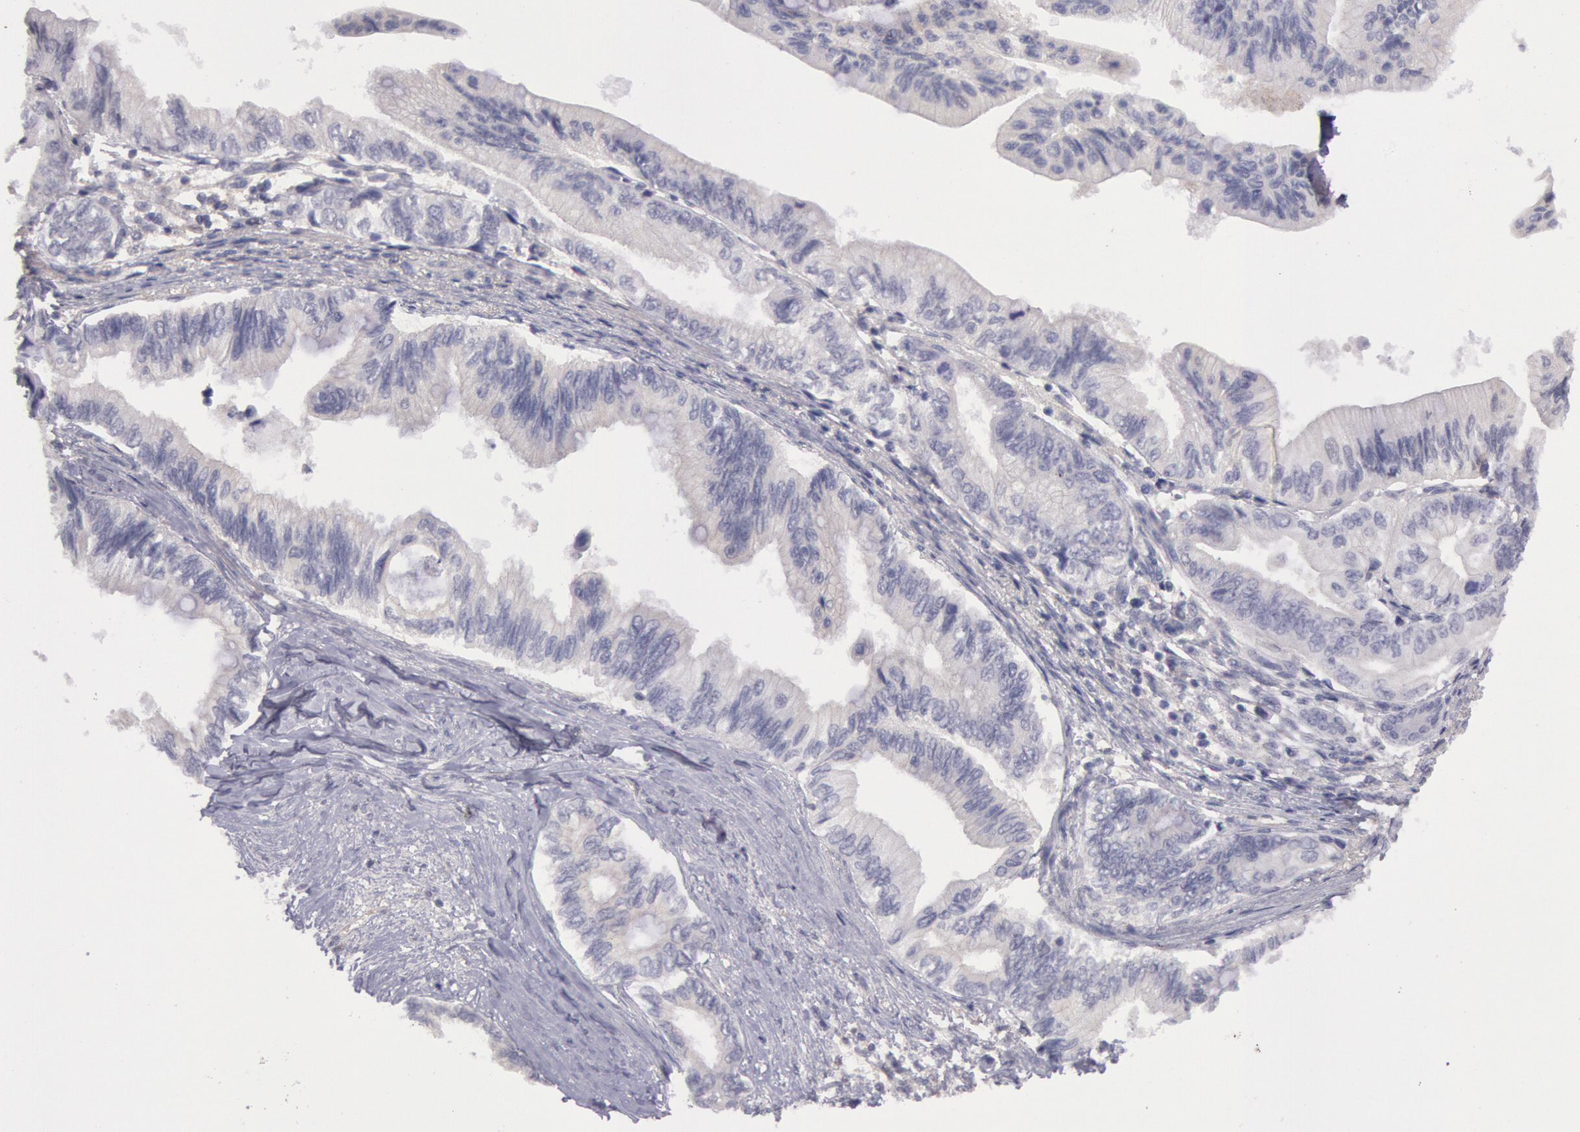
{"staining": {"intensity": "negative", "quantity": "none", "location": "none"}, "tissue": "pancreatic cancer", "cell_type": "Tumor cells", "image_type": "cancer", "snomed": [{"axis": "morphology", "description": "Adenocarcinoma, NOS"}, {"axis": "topography", "description": "Pancreas"}], "caption": "The micrograph demonstrates no significant staining in tumor cells of pancreatic adenocarcinoma.", "gene": "TRIB2", "patient": {"sex": "female", "age": 66}}